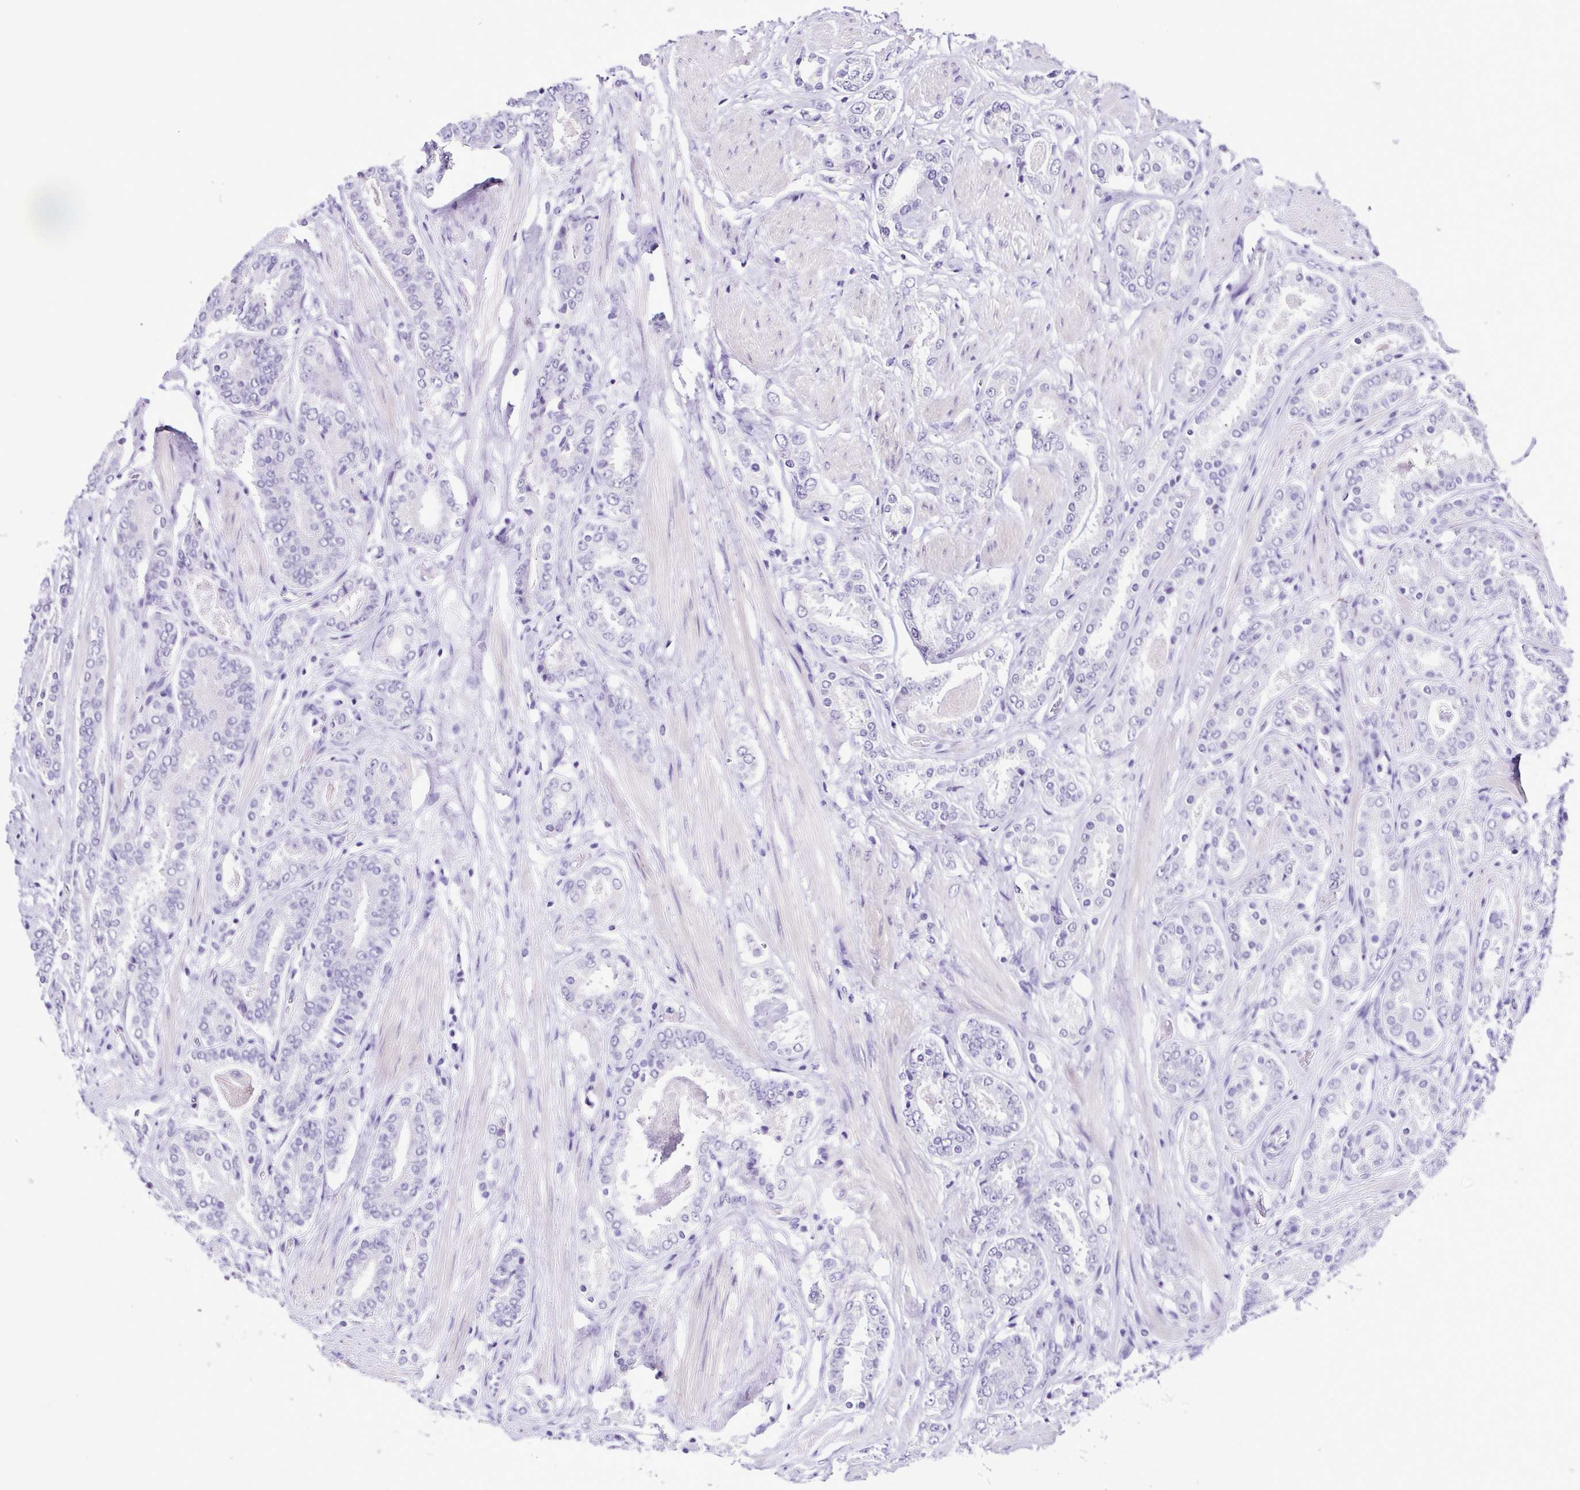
{"staining": {"intensity": "negative", "quantity": "none", "location": "none"}, "tissue": "prostate cancer", "cell_type": "Tumor cells", "image_type": "cancer", "snomed": [{"axis": "morphology", "description": "Adenocarcinoma, High grade"}, {"axis": "topography", "description": "Prostate"}], "caption": "Immunohistochemical staining of prostate adenocarcinoma (high-grade) reveals no significant expression in tumor cells.", "gene": "SRL", "patient": {"sex": "male", "age": 63}}